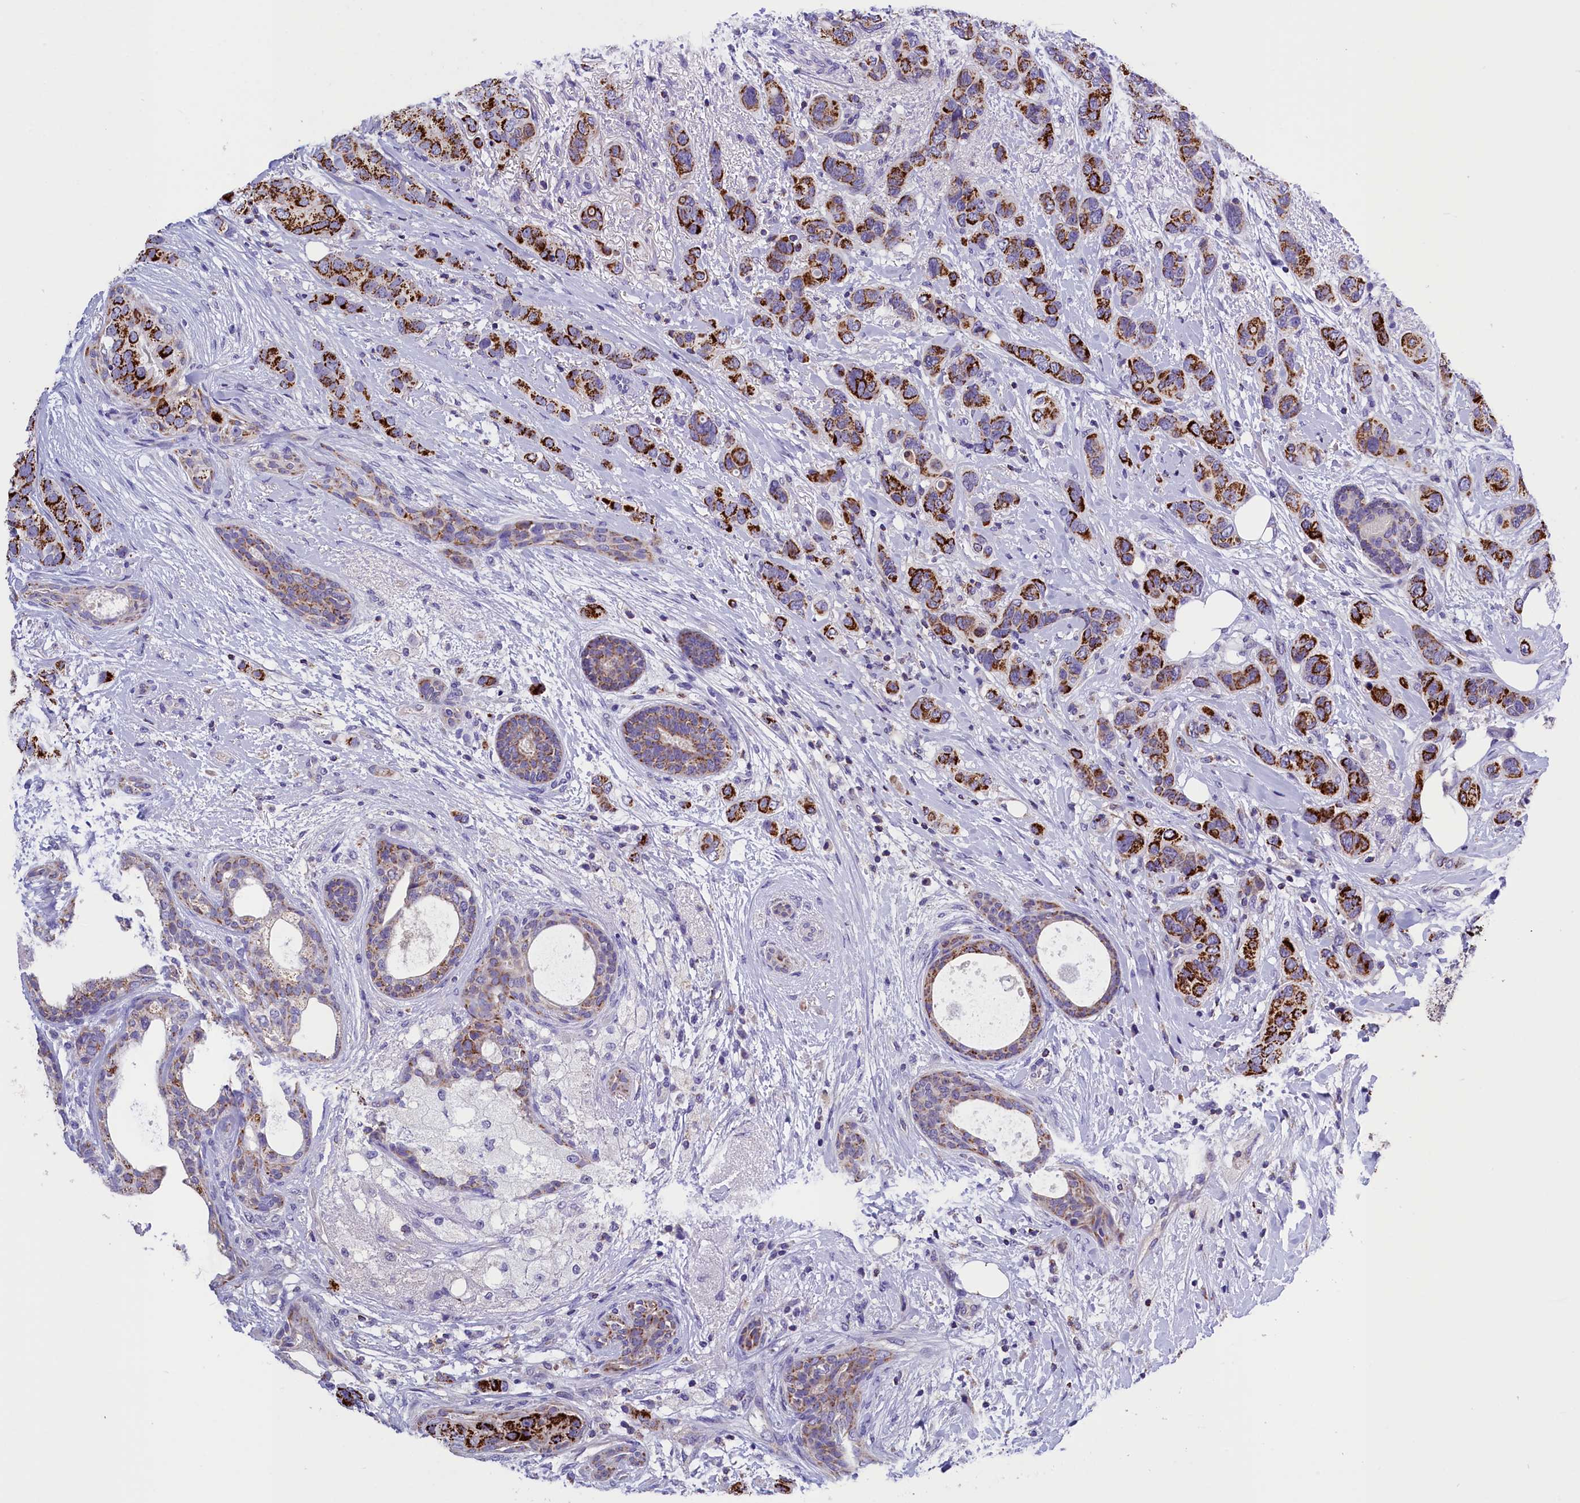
{"staining": {"intensity": "strong", "quantity": ">75%", "location": "cytoplasmic/membranous"}, "tissue": "breast cancer", "cell_type": "Tumor cells", "image_type": "cancer", "snomed": [{"axis": "morphology", "description": "Lobular carcinoma"}, {"axis": "topography", "description": "Breast"}], "caption": "Tumor cells demonstrate high levels of strong cytoplasmic/membranous staining in about >75% of cells in lobular carcinoma (breast). Nuclei are stained in blue.", "gene": "ABAT", "patient": {"sex": "female", "age": 51}}